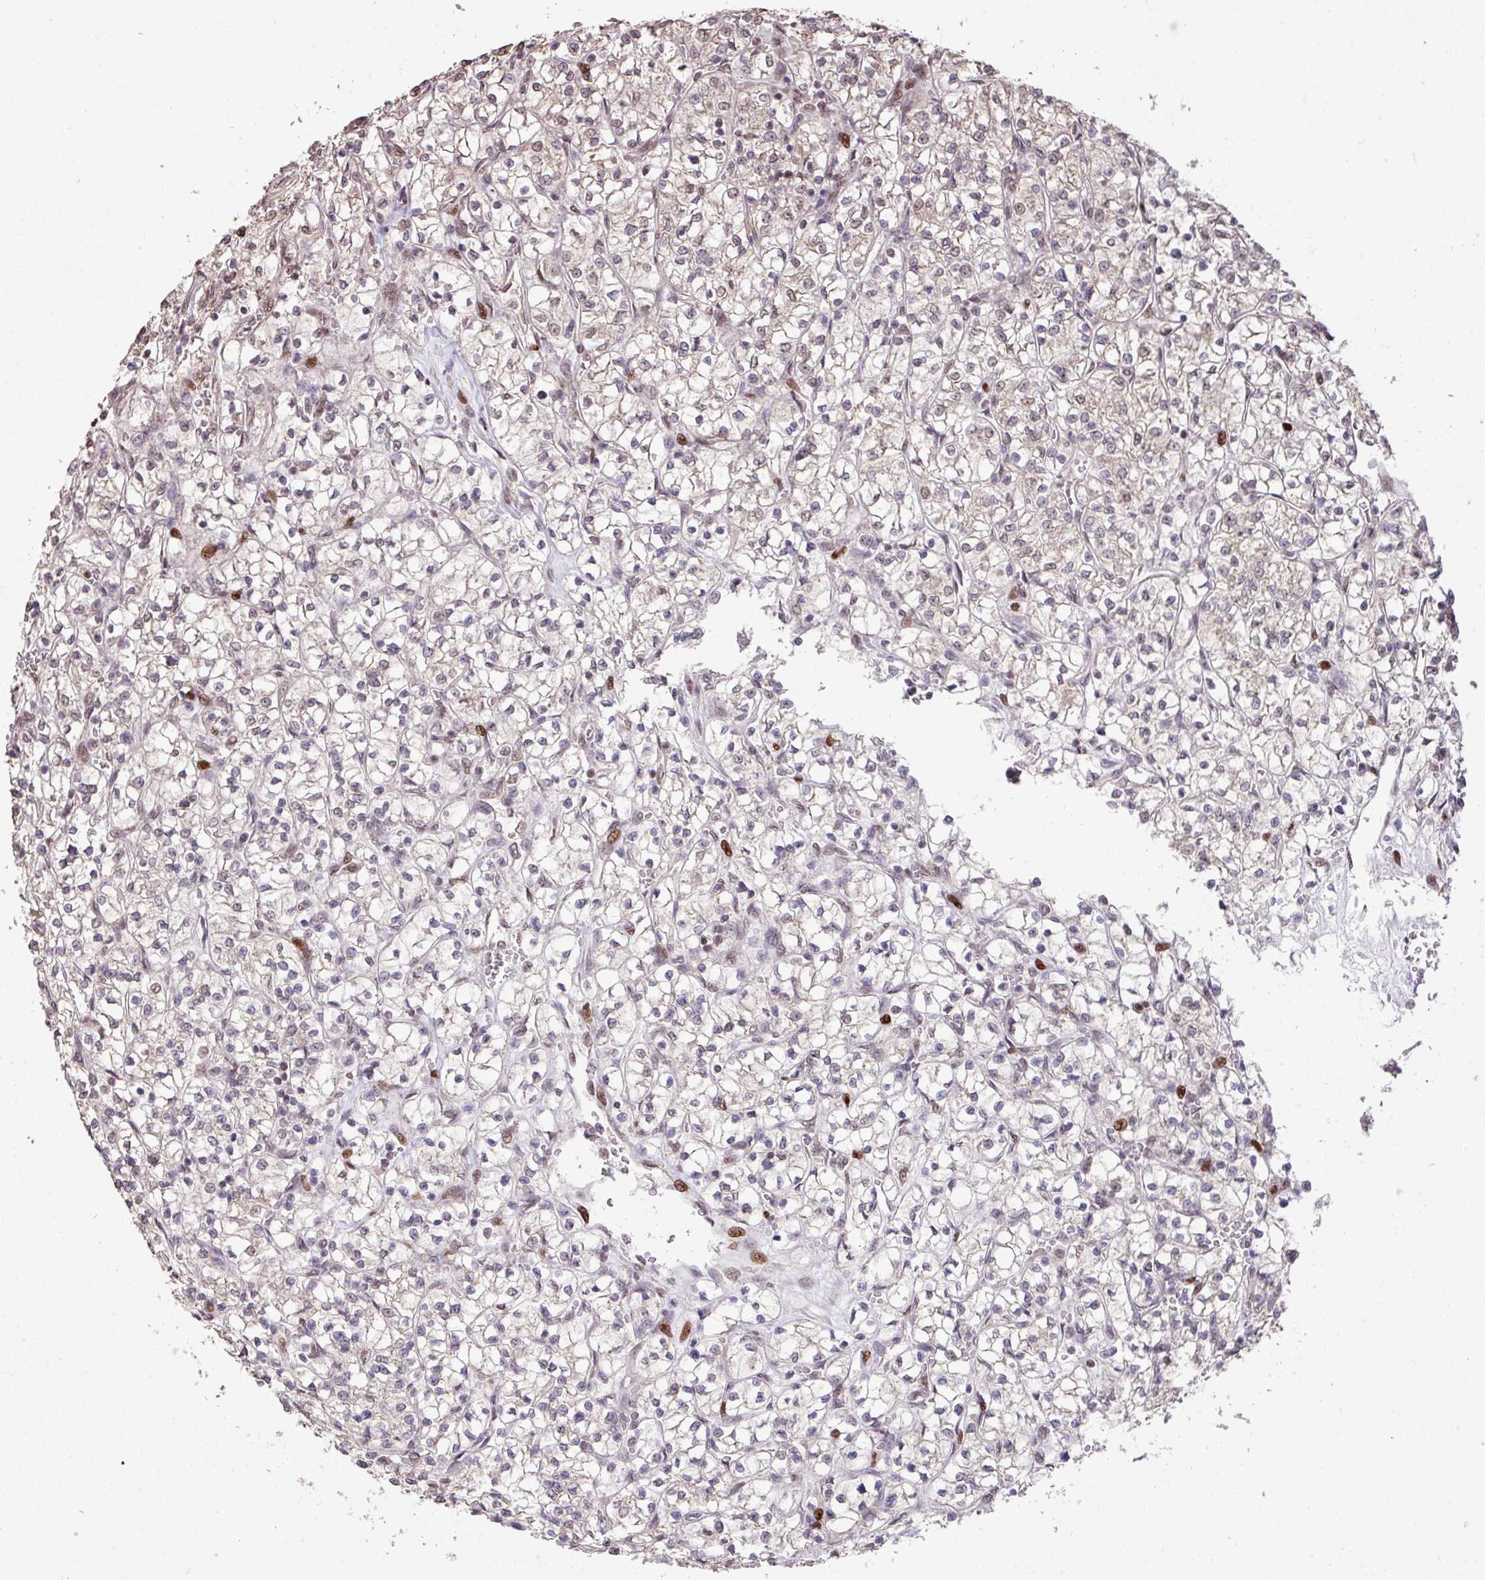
{"staining": {"intensity": "negative", "quantity": "none", "location": "none"}, "tissue": "renal cancer", "cell_type": "Tumor cells", "image_type": "cancer", "snomed": [{"axis": "morphology", "description": "Adenocarcinoma, NOS"}, {"axis": "topography", "description": "Kidney"}], "caption": "Immunohistochemistry of human adenocarcinoma (renal) shows no positivity in tumor cells. The staining was performed using DAB to visualize the protein expression in brown, while the nuclei were stained in blue with hematoxylin (Magnification: 20x).", "gene": "ZNF709", "patient": {"sex": "female", "age": 64}}